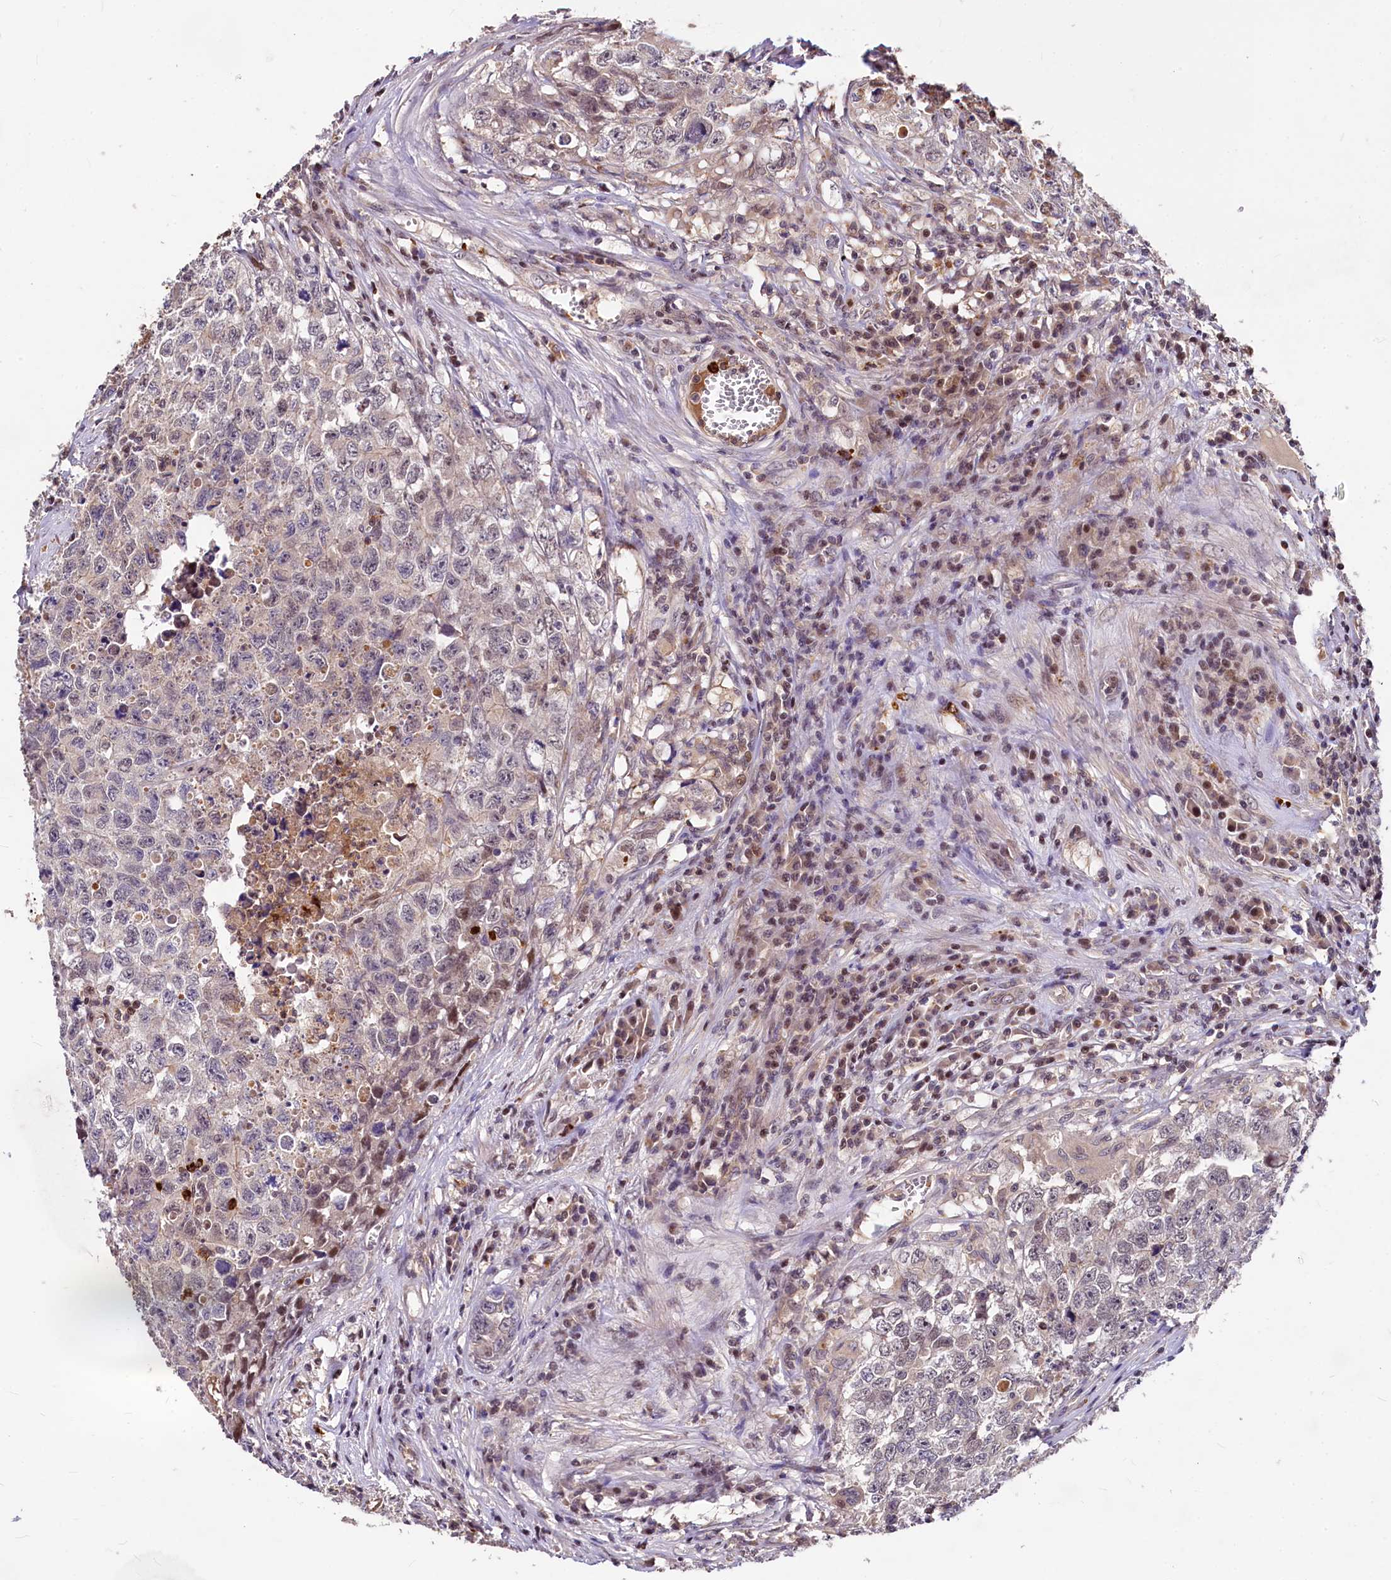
{"staining": {"intensity": "weak", "quantity": "<25%", "location": "cytoplasmic/membranous"}, "tissue": "testis cancer", "cell_type": "Tumor cells", "image_type": "cancer", "snomed": [{"axis": "morphology", "description": "Seminoma, NOS"}, {"axis": "morphology", "description": "Carcinoma, Embryonal, NOS"}, {"axis": "topography", "description": "Testis"}], "caption": "High power microscopy histopathology image of an immunohistochemistry image of testis cancer, revealing no significant positivity in tumor cells.", "gene": "ATG101", "patient": {"sex": "male", "age": 43}}